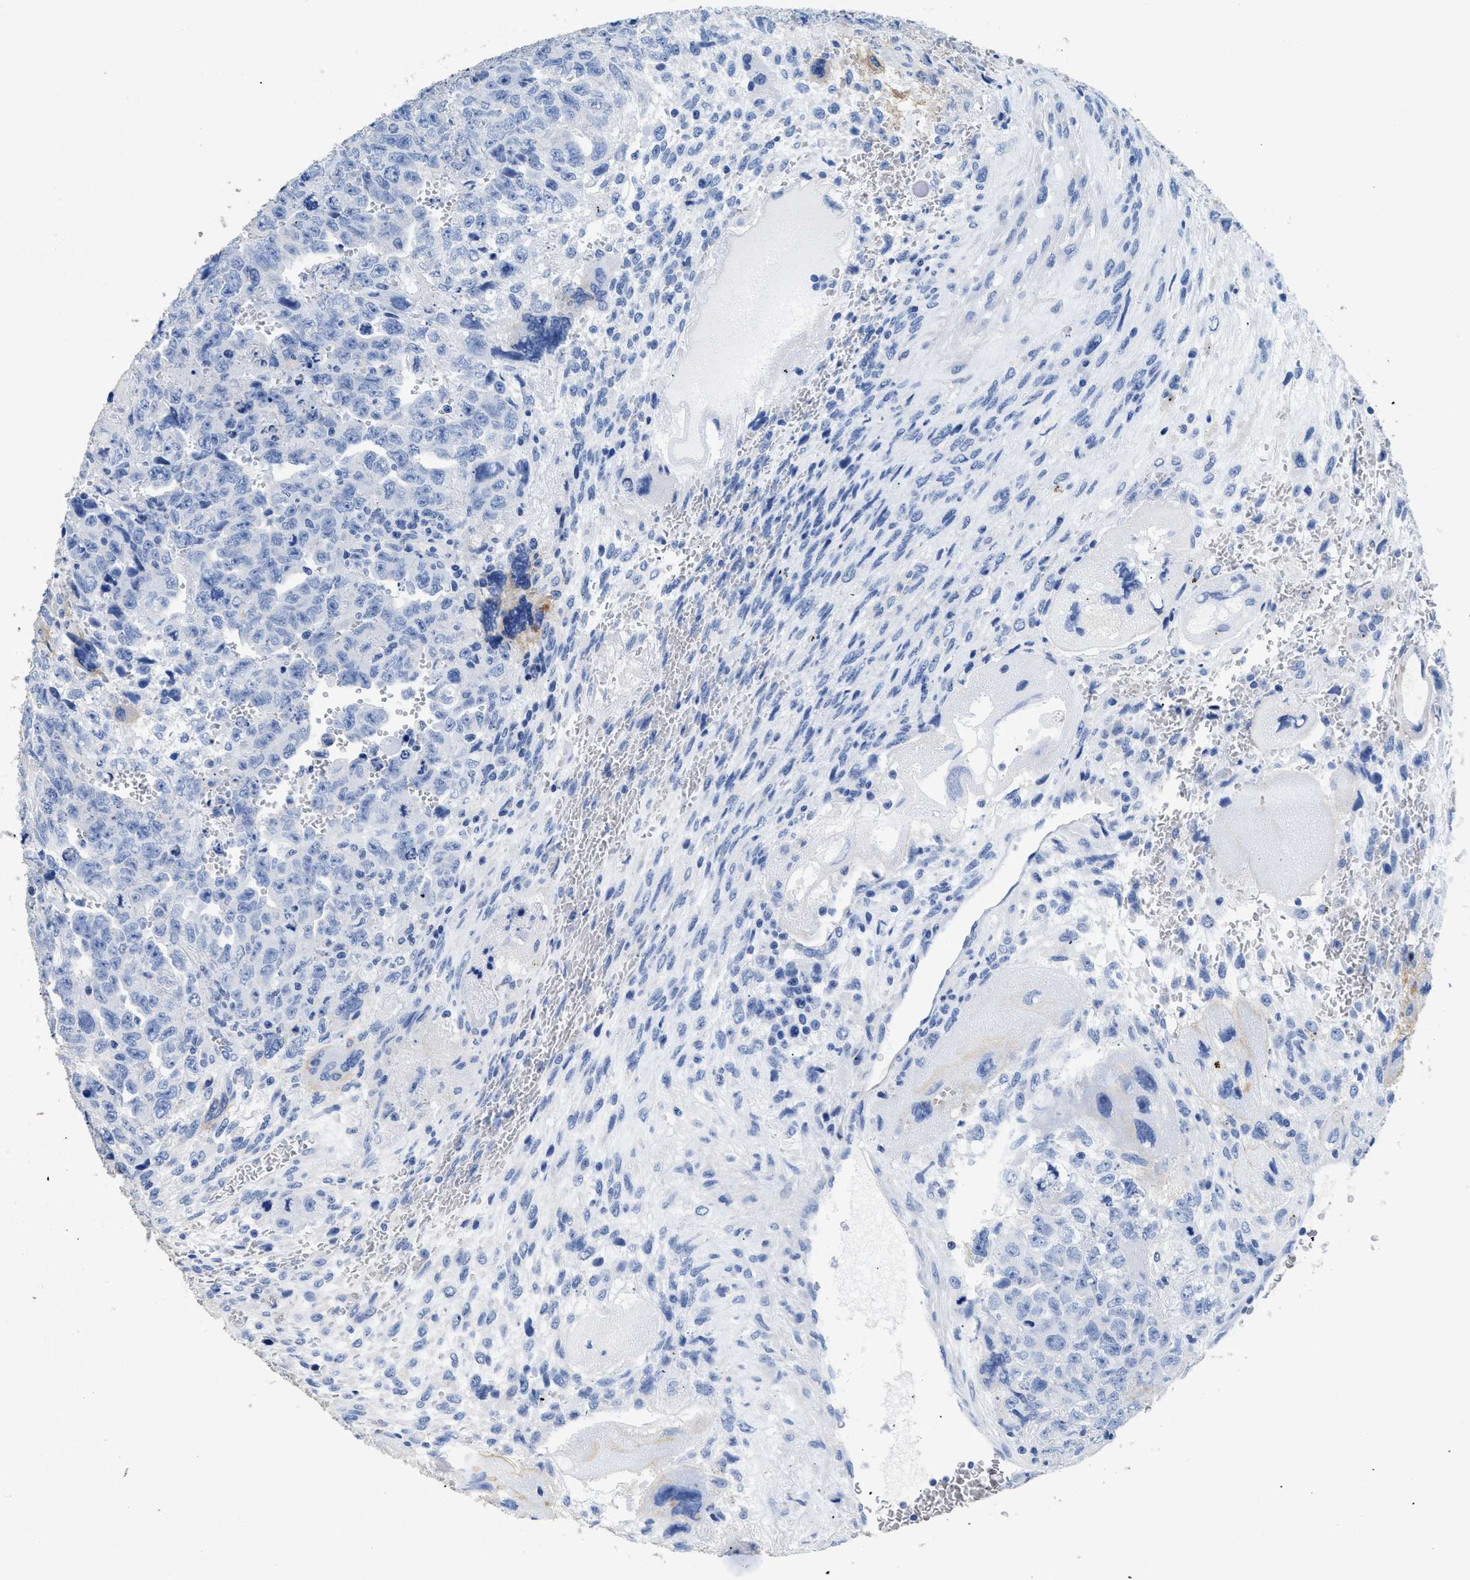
{"staining": {"intensity": "negative", "quantity": "none", "location": "none"}, "tissue": "testis cancer", "cell_type": "Tumor cells", "image_type": "cancer", "snomed": [{"axis": "morphology", "description": "Carcinoma, Embryonal, NOS"}, {"axis": "topography", "description": "Testis"}], "caption": "The immunohistochemistry photomicrograph has no significant staining in tumor cells of testis cancer (embryonal carcinoma) tissue.", "gene": "DLC1", "patient": {"sex": "male", "age": 28}}